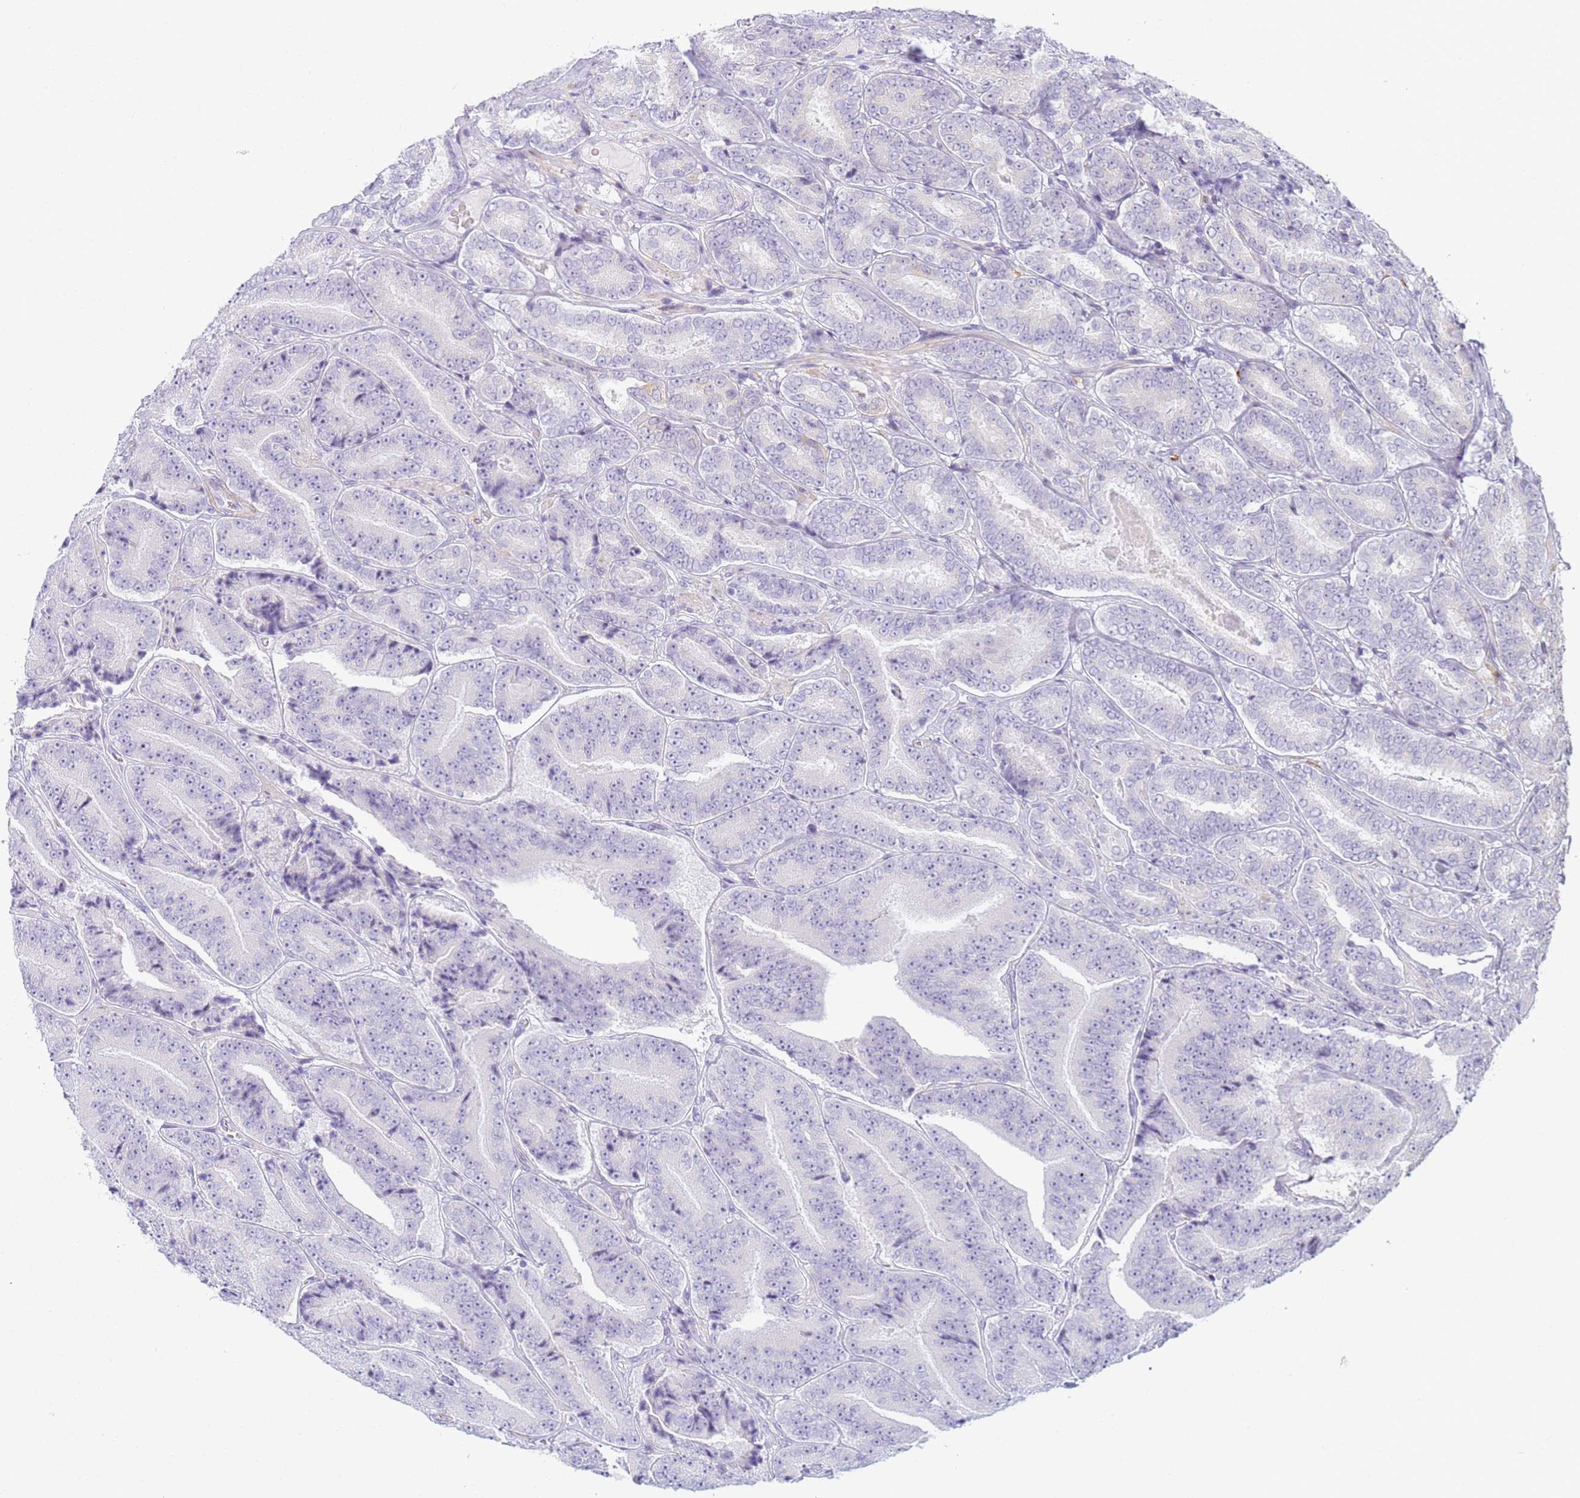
{"staining": {"intensity": "negative", "quantity": "none", "location": "none"}, "tissue": "prostate cancer", "cell_type": "Tumor cells", "image_type": "cancer", "snomed": [{"axis": "morphology", "description": "Adenocarcinoma, High grade"}, {"axis": "topography", "description": "Prostate"}], "caption": "IHC of human prostate cancer displays no positivity in tumor cells.", "gene": "SNX20", "patient": {"sex": "male", "age": 72}}